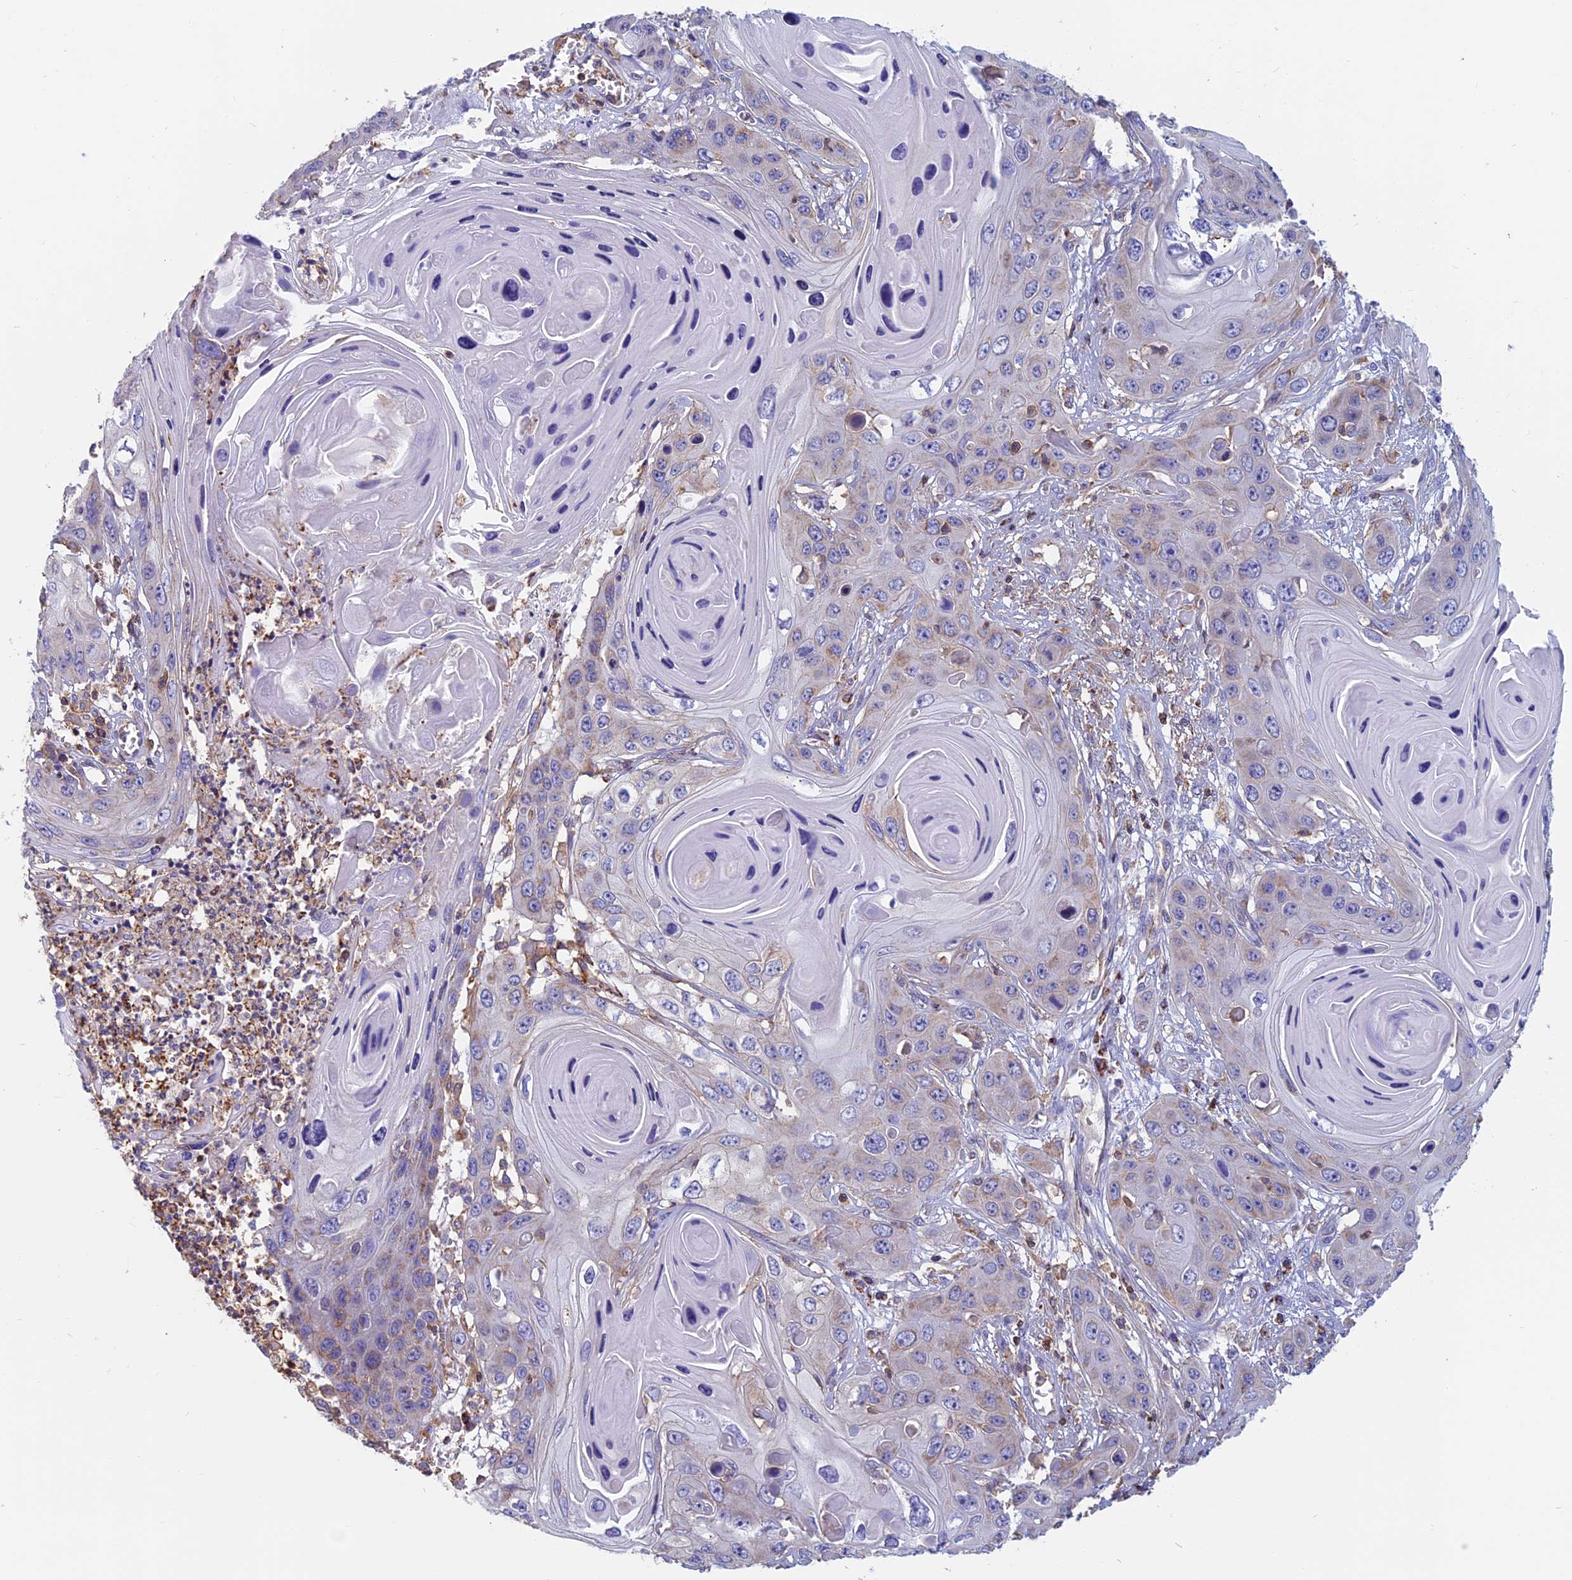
{"staining": {"intensity": "negative", "quantity": "none", "location": "none"}, "tissue": "skin cancer", "cell_type": "Tumor cells", "image_type": "cancer", "snomed": [{"axis": "morphology", "description": "Squamous cell carcinoma, NOS"}, {"axis": "topography", "description": "Skin"}], "caption": "Immunohistochemistry of human skin squamous cell carcinoma exhibits no positivity in tumor cells.", "gene": "HSD17B8", "patient": {"sex": "male", "age": 55}}